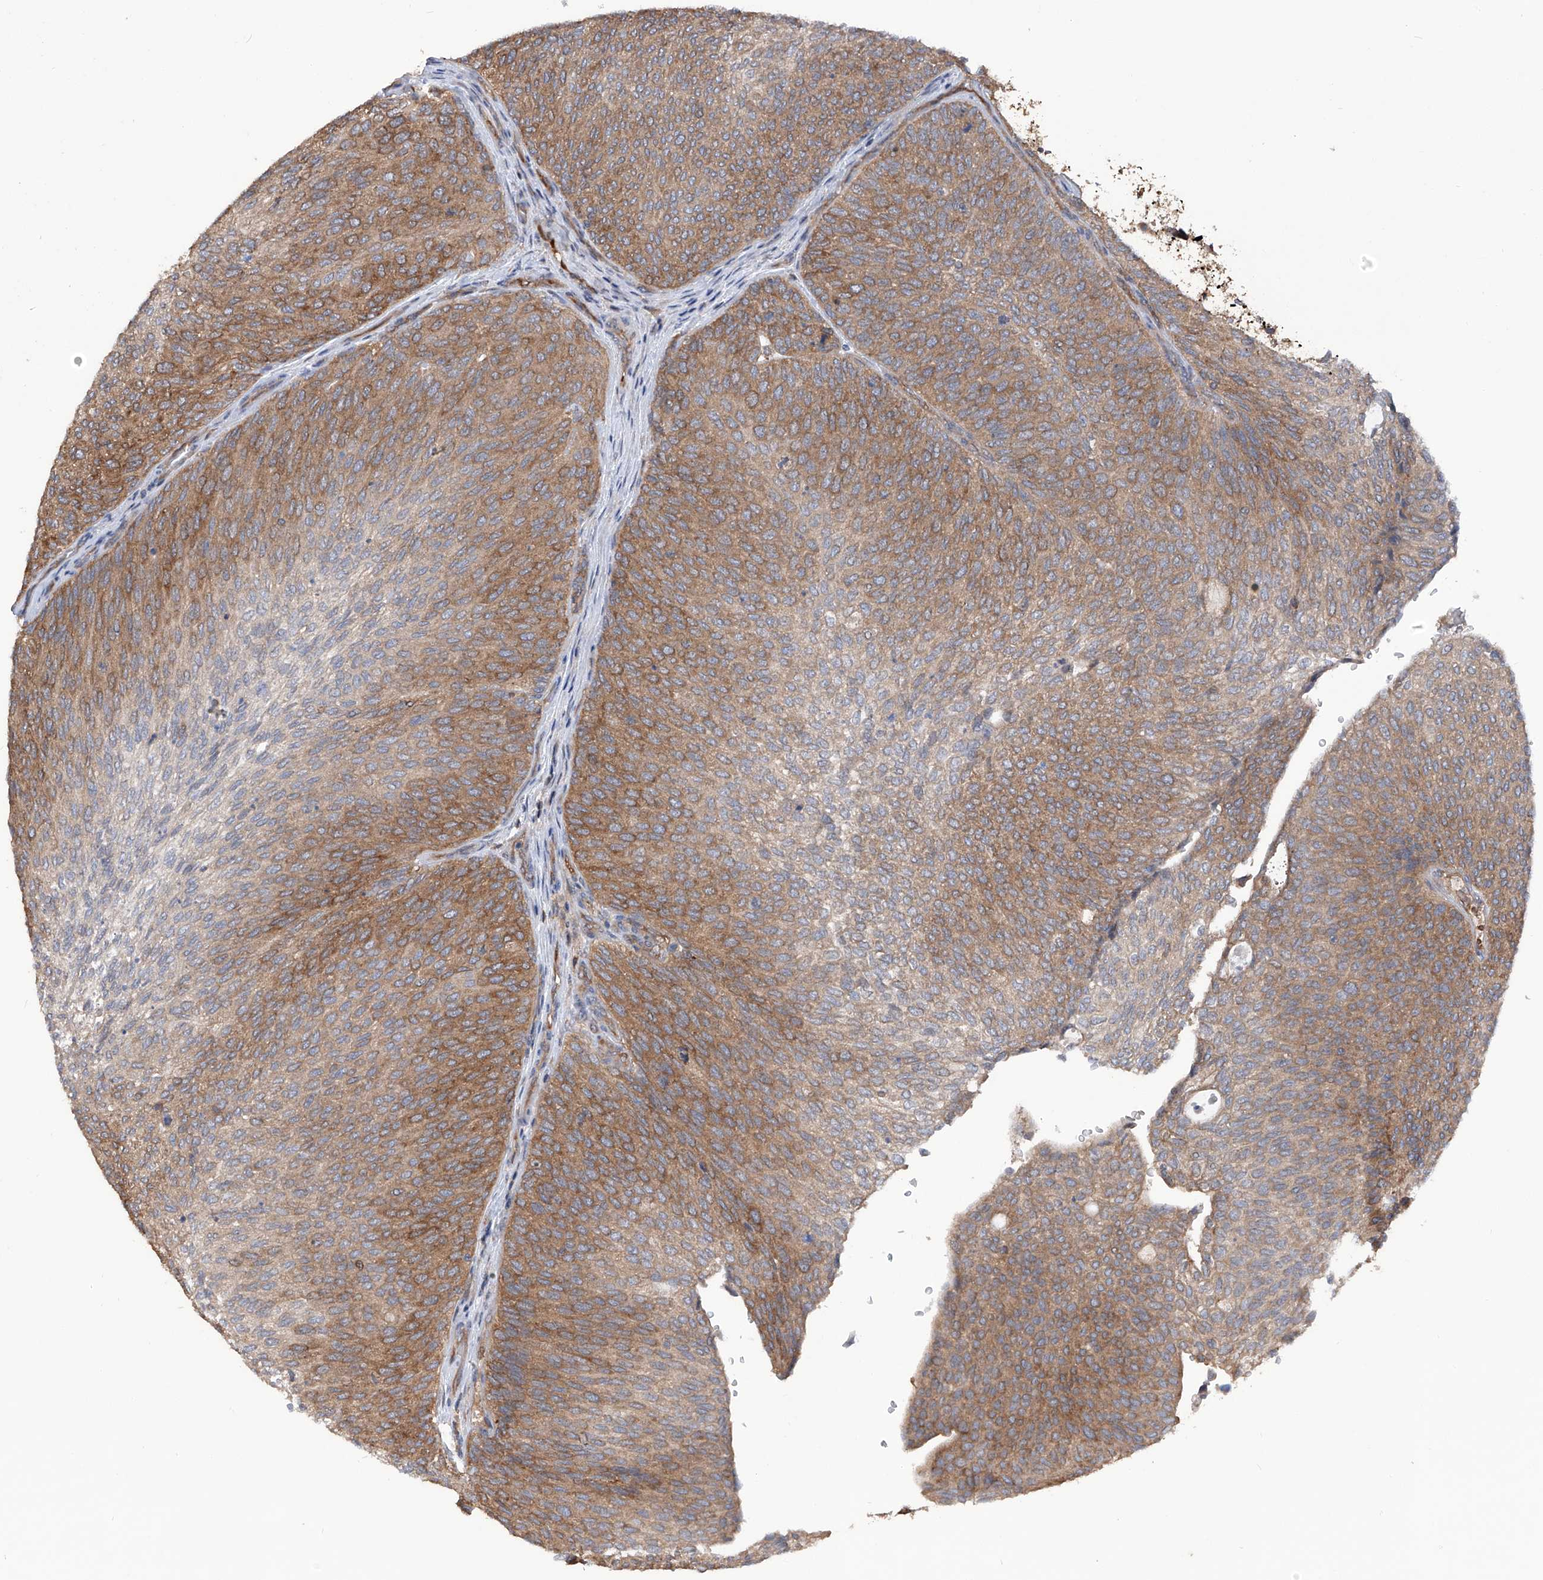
{"staining": {"intensity": "moderate", "quantity": ">75%", "location": "cytoplasmic/membranous"}, "tissue": "urothelial cancer", "cell_type": "Tumor cells", "image_type": "cancer", "snomed": [{"axis": "morphology", "description": "Urothelial carcinoma, Low grade"}, {"axis": "topography", "description": "Urinary bladder"}], "caption": "High-power microscopy captured an IHC image of urothelial carcinoma (low-grade), revealing moderate cytoplasmic/membranous expression in about >75% of tumor cells.", "gene": "NUDT17", "patient": {"sex": "female", "age": 79}}